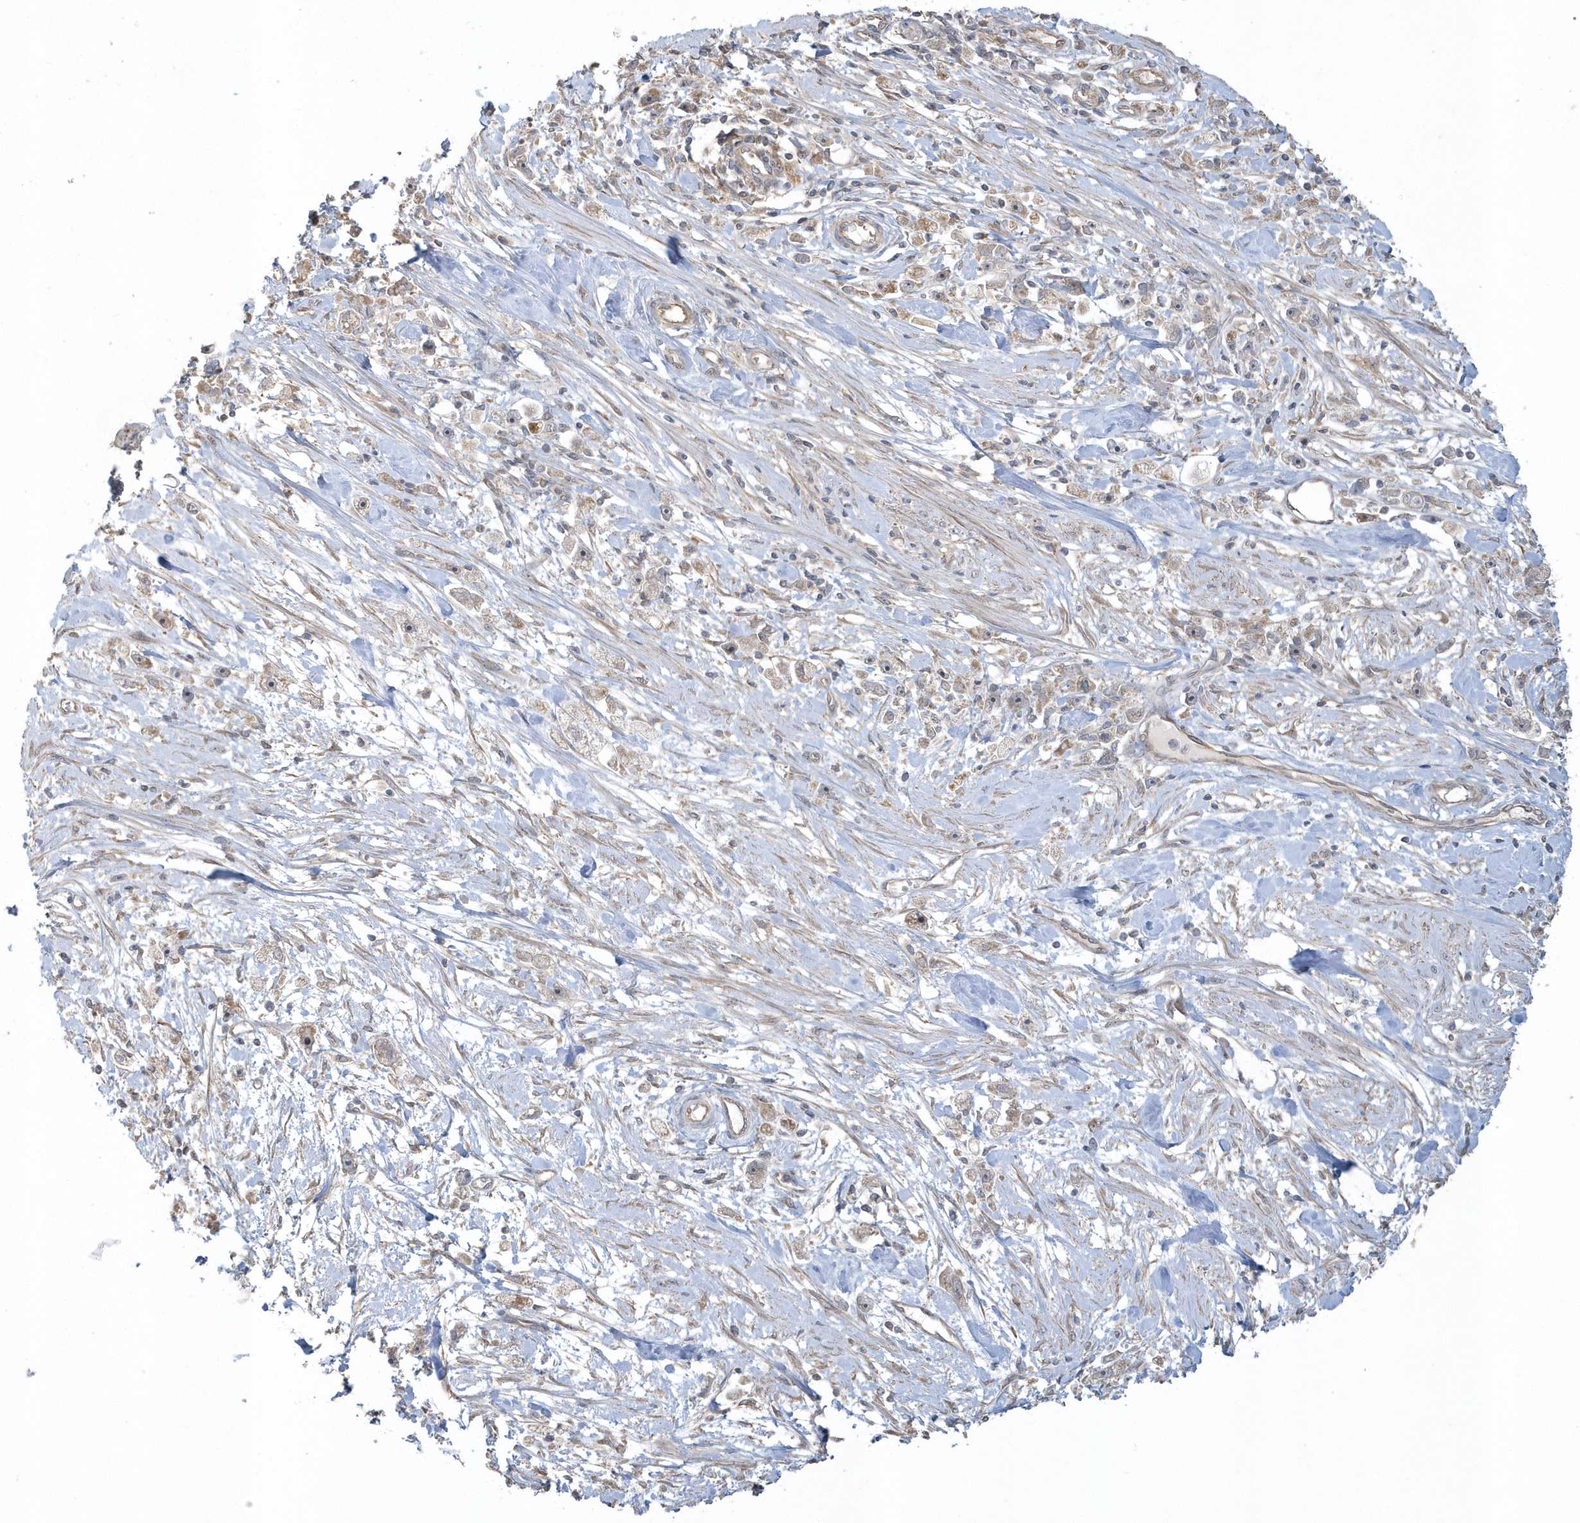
{"staining": {"intensity": "weak", "quantity": "<25%", "location": "cytoplasmic/membranous"}, "tissue": "stomach cancer", "cell_type": "Tumor cells", "image_type": "cancer", "snomed": [{"axis": "morphology", "description": "Adenocarcinoma, NOS"}, {"axis": "topography", "description": "Stomach"}], "caption": "Image shows no protein expression in tumor cells of stomach cancer (adenocarcinoma) tissue. (Immunohistochemistry, brightfield microscopy, high magnification).", "gene": "THG1L", "patient": {"sex": "female", "age": 59}}